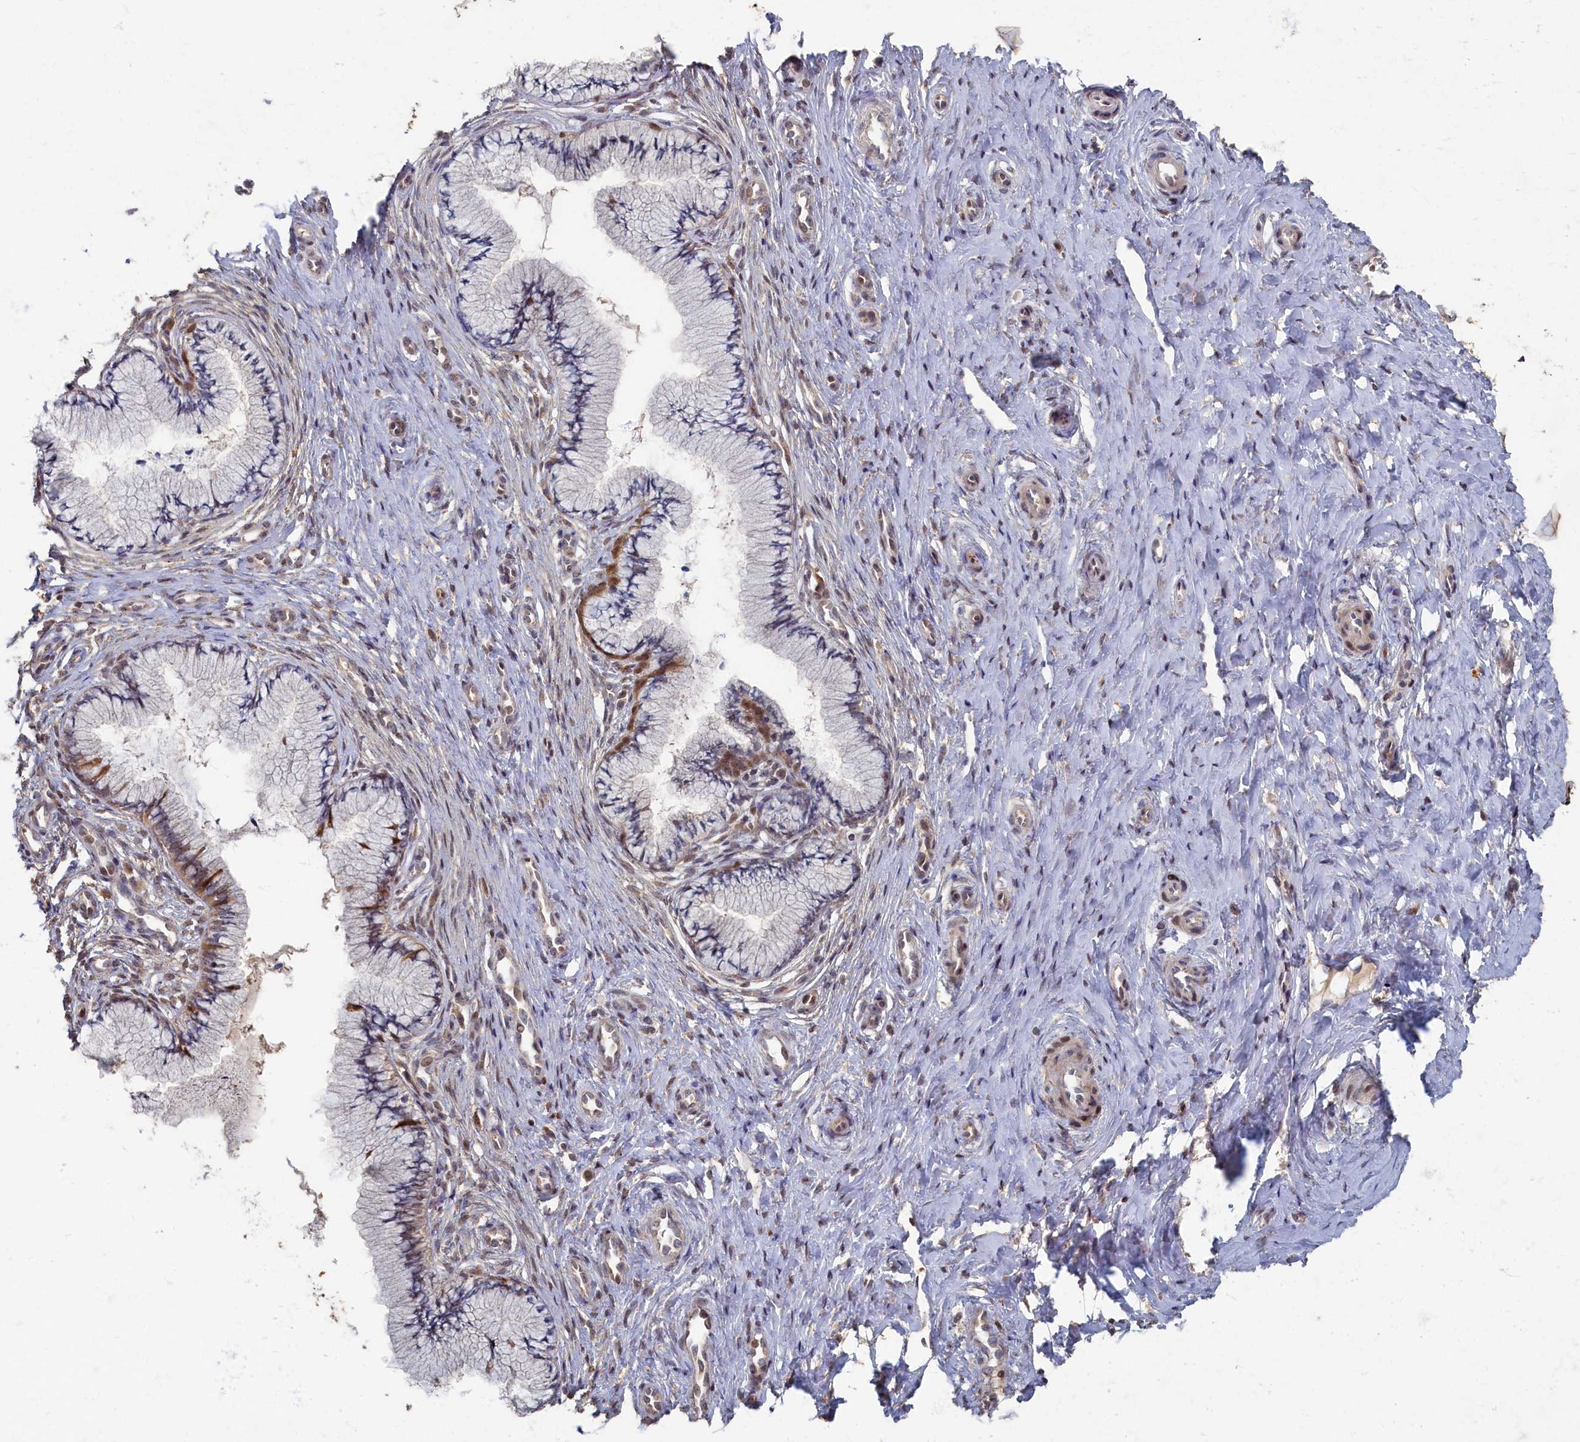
{"staining": {"intensity": "moderate", "quantity": "<25%", "location": "cytoplasmic/membranous,nuclear"}, "tissue": "cervix", "cell_type": "Glandular cells", "image_type": "normal", "snomed": [{"axis": "morphology", "description": "Normal tissue, NOS"}, {"axis": "topography", "description": "Cervix"}], "caption": "High-magnification brightfield microscopy of normal cervix stained with DAB (brown) and counterstained with hematoxylin (blue). glandular cells exhibit moderate cytoplasmic/membranous,nuclear expression is present in approximately<25% of cells.", "gene": "HUNK", "patient": {"sex": "female", "age": 36}}